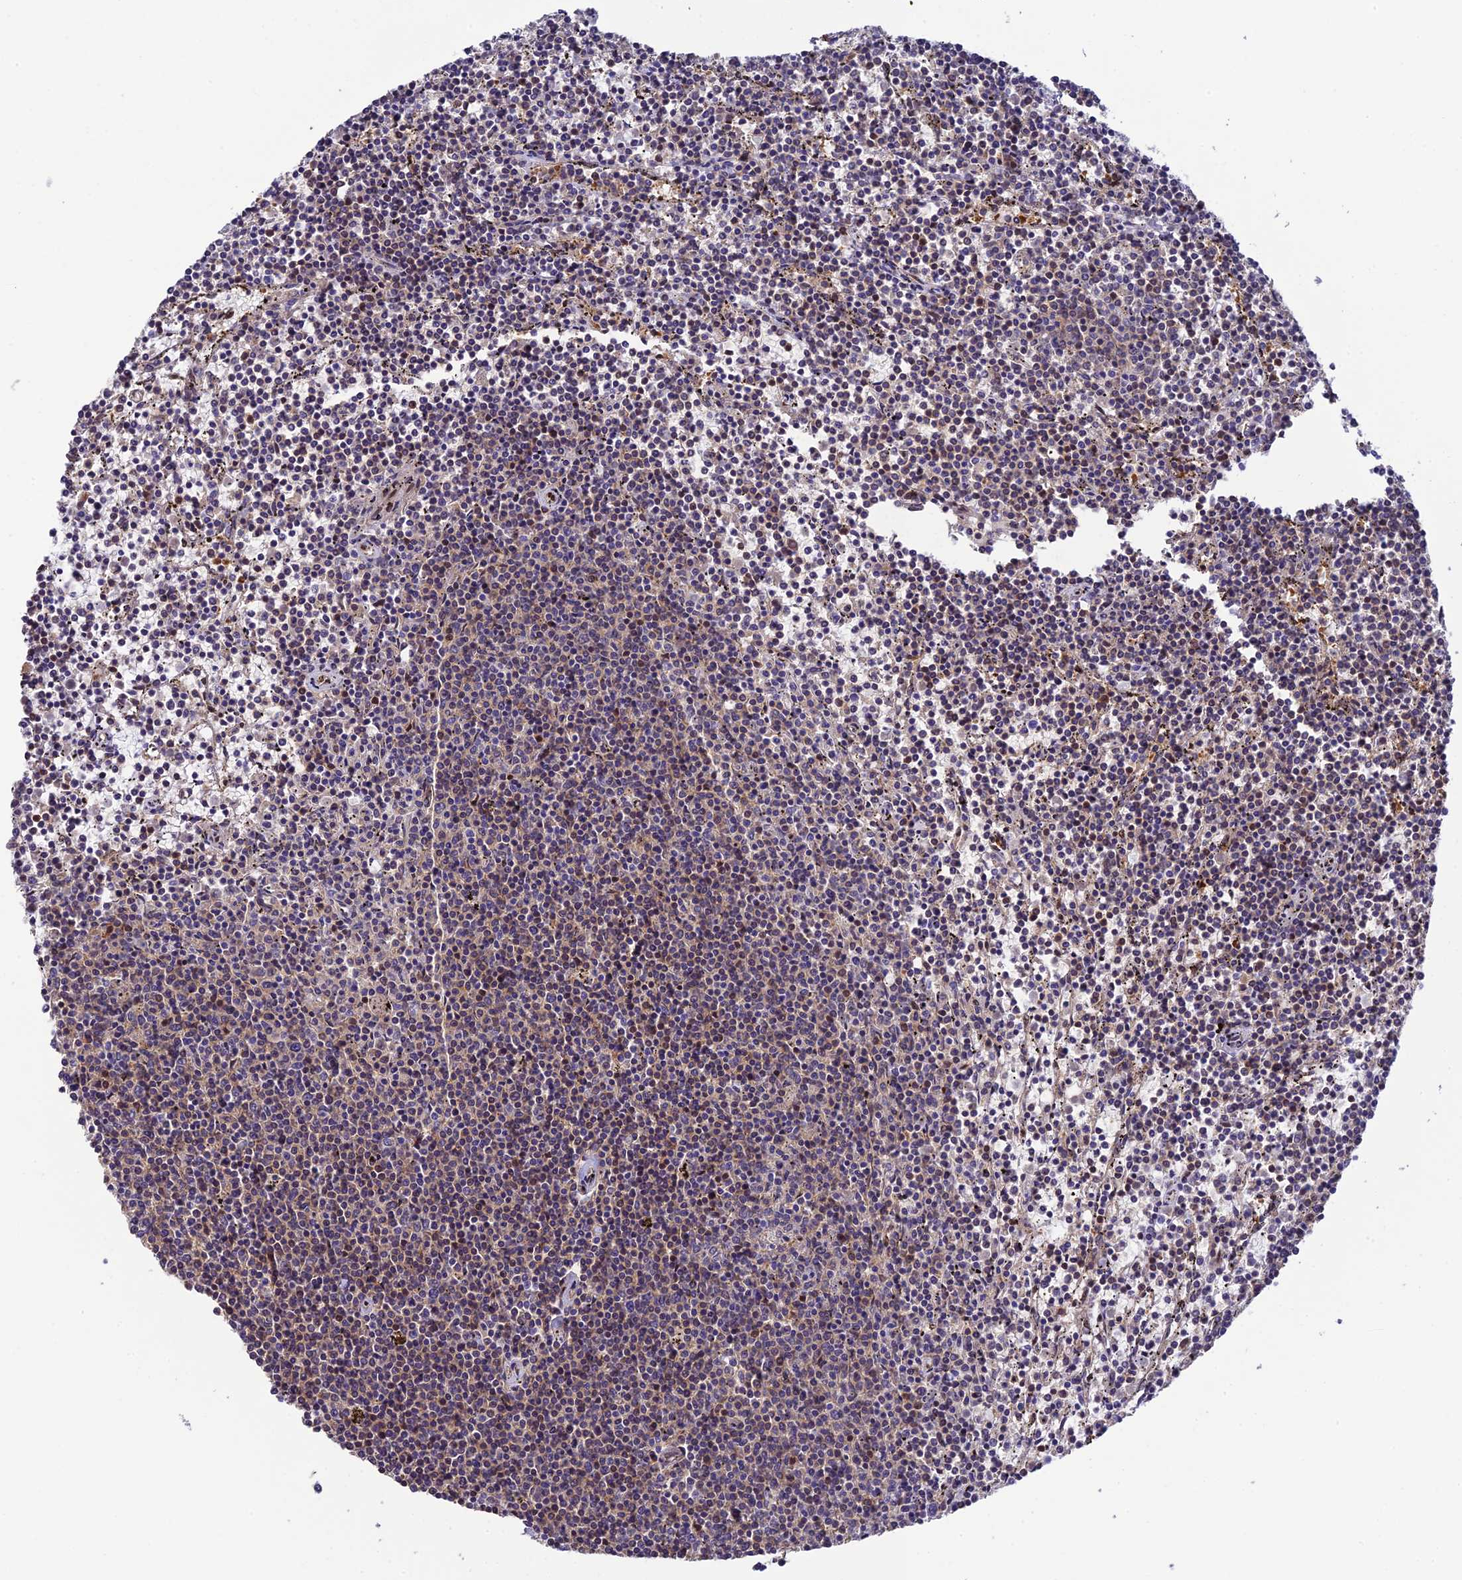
{"staining": {"intensity": "negative", "quantity": "none", "location": "none"}, "tissue": "lymphoma", "cell_type": "Tumor cells", "image_type": "cancer", "snomed": [{"axis": "morphology", "description": "Malignant lymphoma, non-Hodgkin's type, Low grade"}, {"axis": "topography", "description": "Spleen"}], "caption": "Immunohistochemical staining of human lymphoma displays no significant expression in tumor cells. (Brightfield microscopy of DAB (3,3'-diaminobenzidine) immunohistochemistry (IHC) at high magnification).", "gene": "P3H3", "patient": {"sex": "female", "age": 50}}